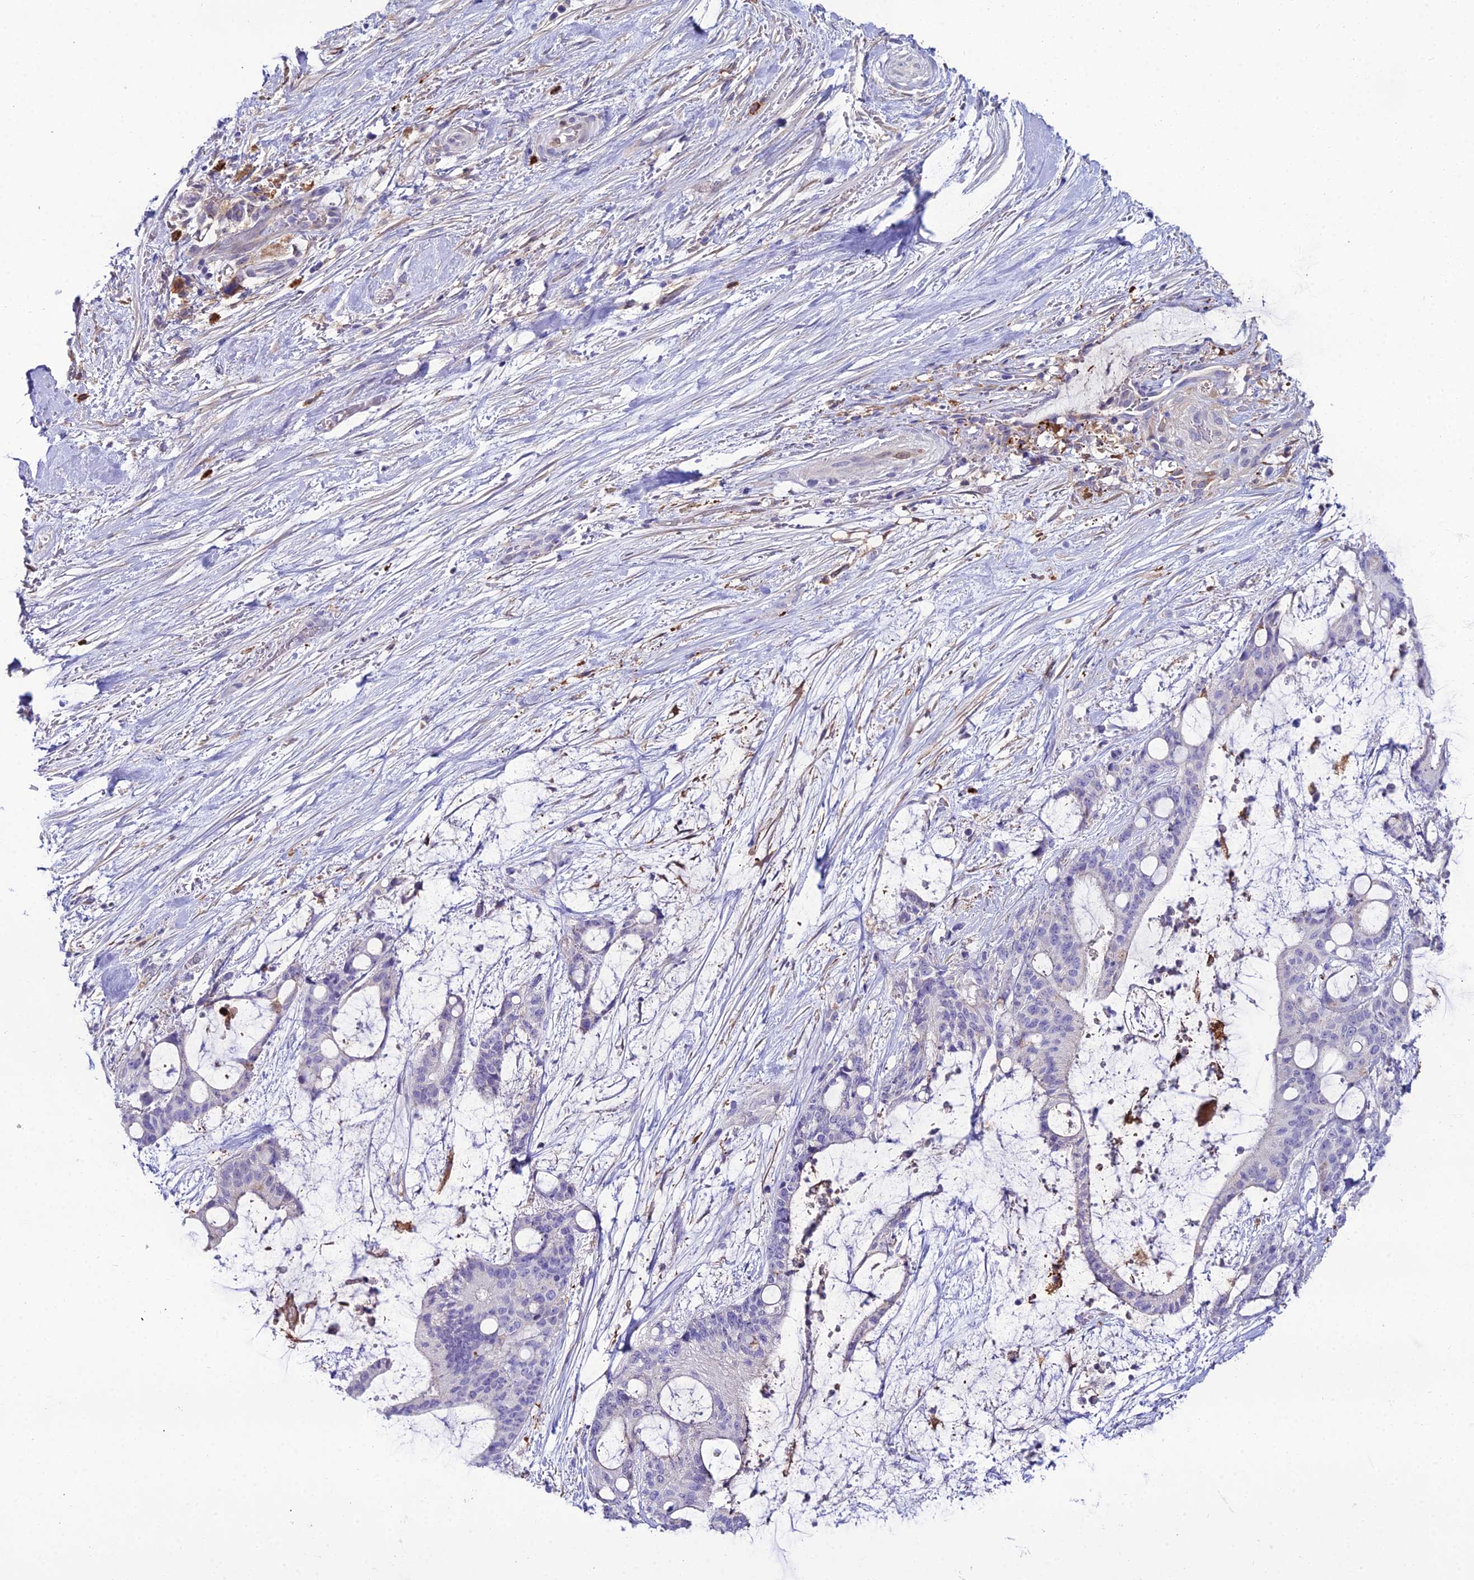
{"staining": {"intensity": "negative", "quantity": "none", "location": "none"}, "tissue": "liver cancer", "cell_type": "Tumor cells", "image_type": "cancer", "snomed": [{"axis": "morphology", "description": "Normal tissue, NOS"}, {"axis": "morphology", "description": "Cholangiocarcinoma"}, {"axis": "topography", "description": "Liver"}, {"axis": "topography", "description": "Peripheral nerve tissue"}], "caption": "Tumor cells are negative for brown protein staining in cholangiocarcinoma (liver). Nuclei are stained in blue.", "gene": "MB21D2", "patient": {"sex": "female", "age": 73}}